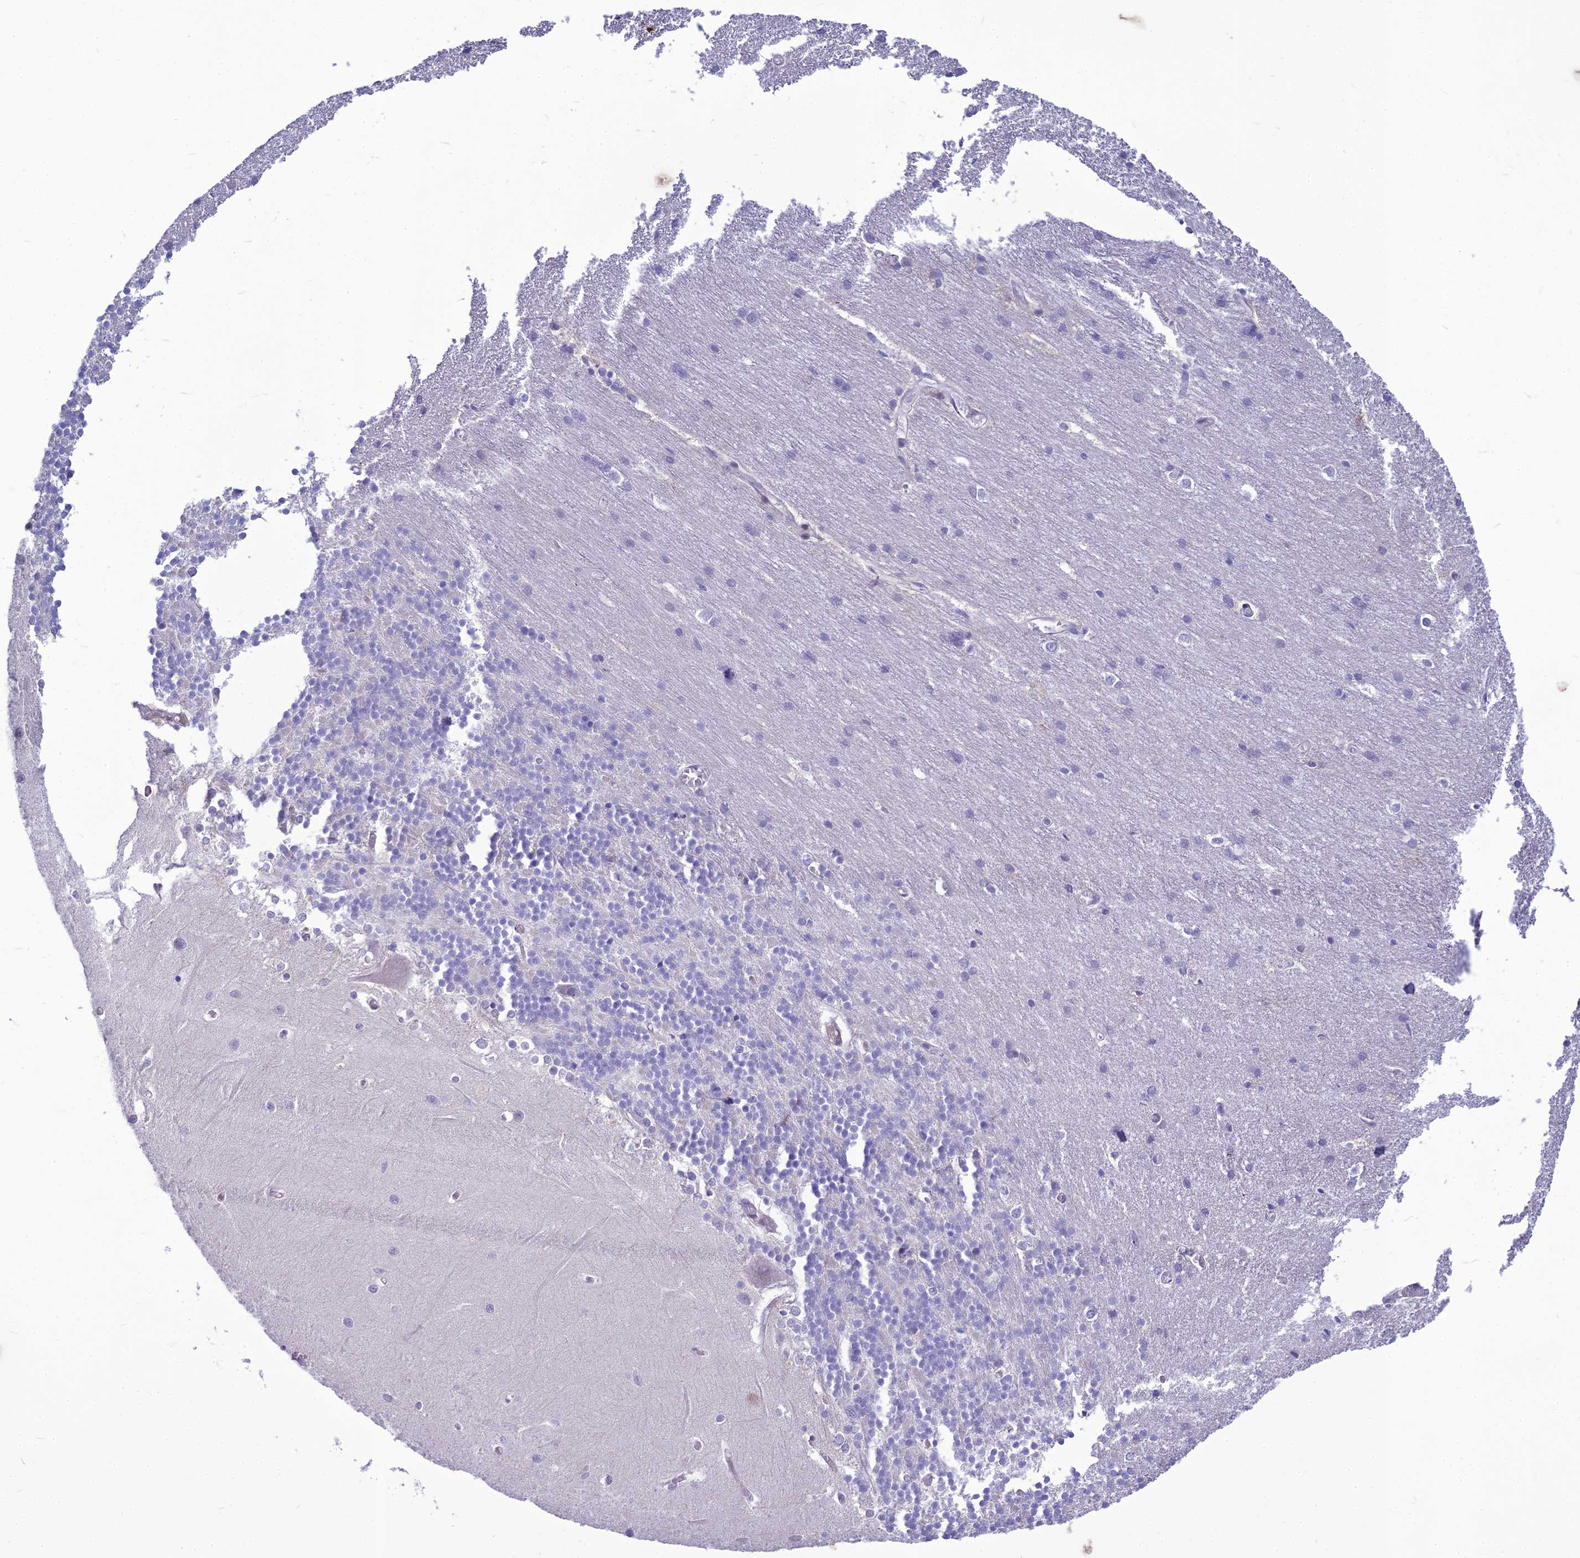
{"staining": {"intensity": "negative", "quantity": "none", "location": "none"}, "tissue": "cerebellum", "cell_type": "Cells in granular layer", "image_type": "normal", "snomed": [{"axis": "morphology", "description": "Normal tissue, NOS"}, {"axis": "topography", "description": "Cerebellum"}], "caption": "Immunohistochemistry of benign cerebellum shows no staining in cells in granular layer.", "gene": "BBS7", "patient": {"sex": "male", "age": 37}}